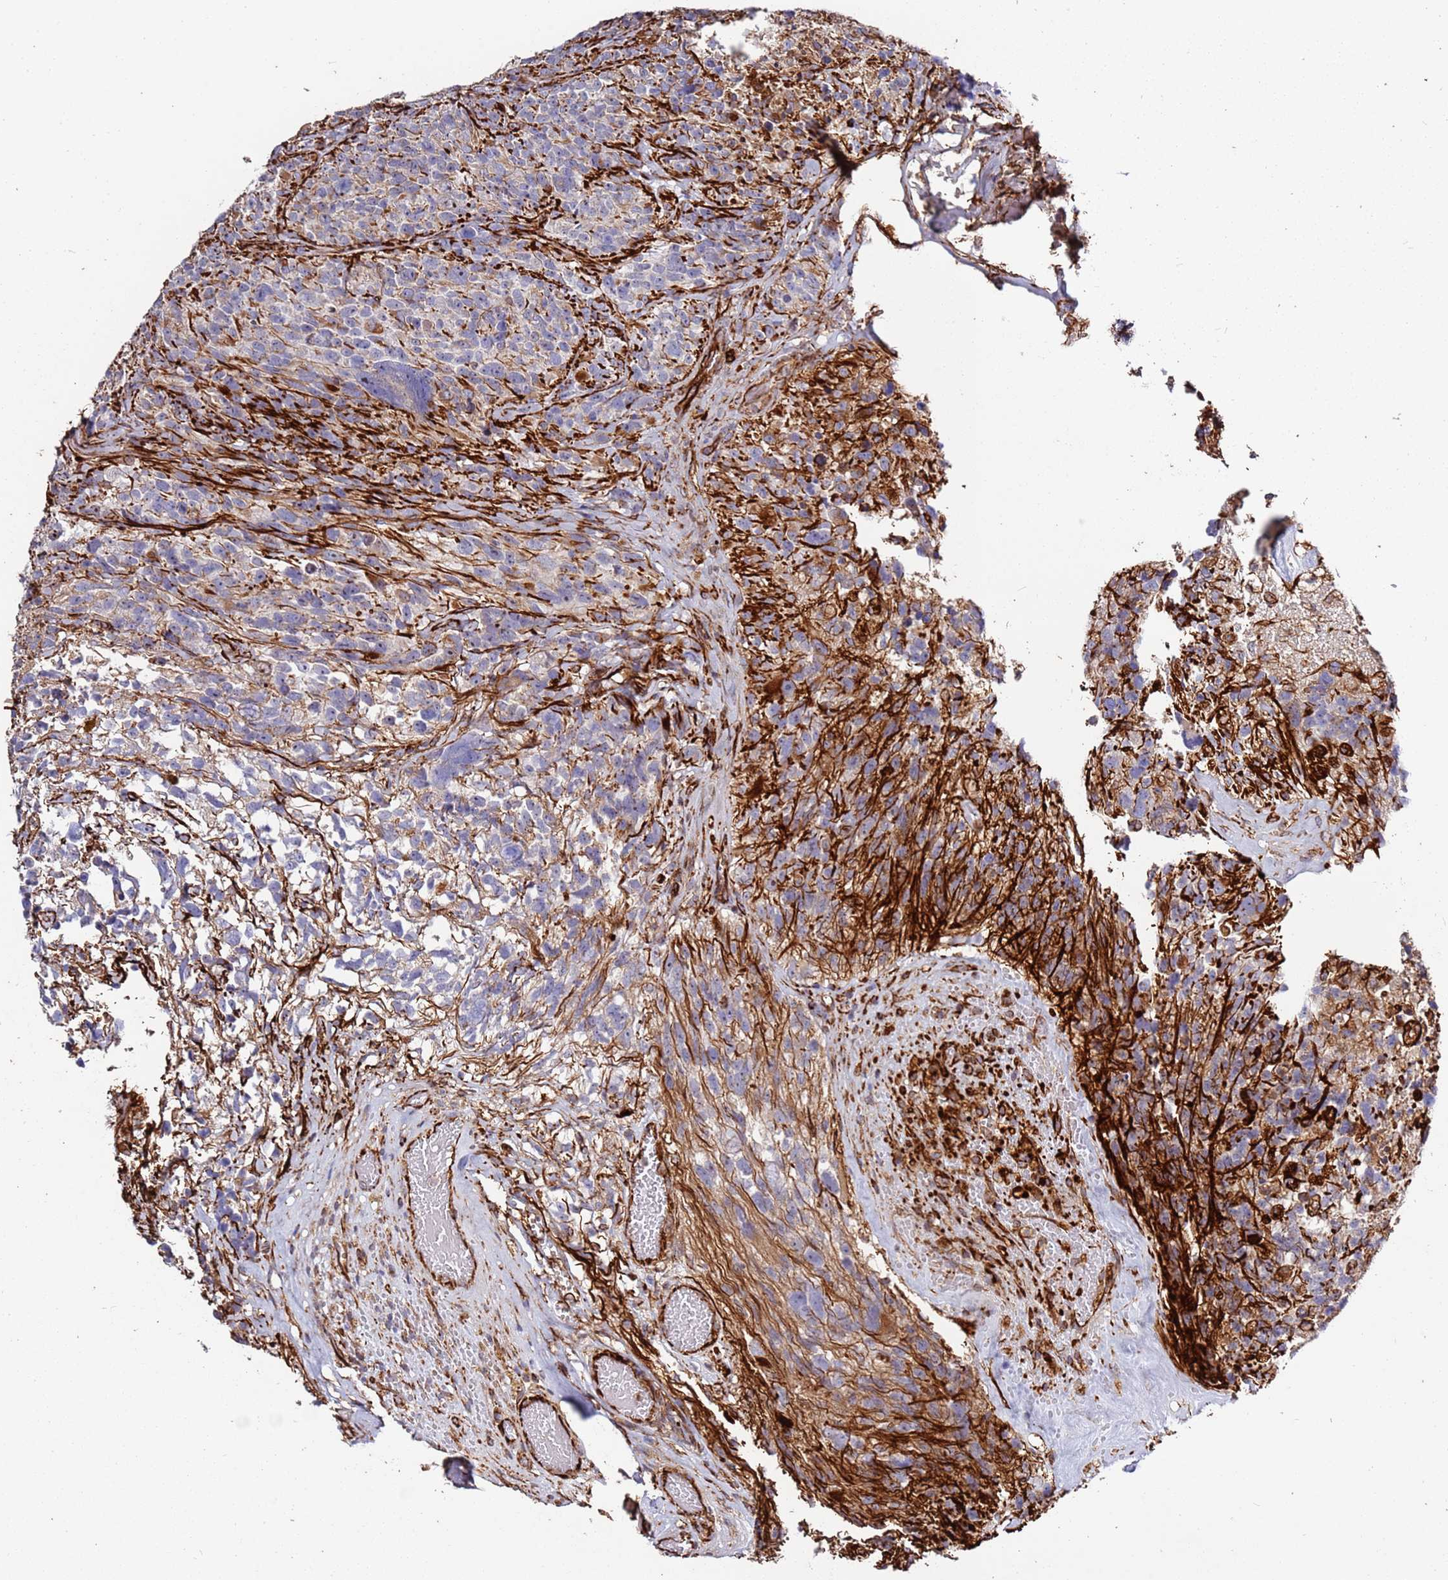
{"staining": {"intensity": "negative", "quantity": "none", "location": "none"}, "tissue": "glioma", "cell_type": "Tumor cells", "image_type": "cancer", "snomed": [{"axis": "morphology", "description": "Glioma, malignant, High grade"}, {"axis": "topography", "description": "Brain"}], "caption": "An image of glioma stained for a protein demonstrates no brown staining in tumor cells.", "gene": "MRGPRE", "patient": {"sex": "male", "age": 69}}